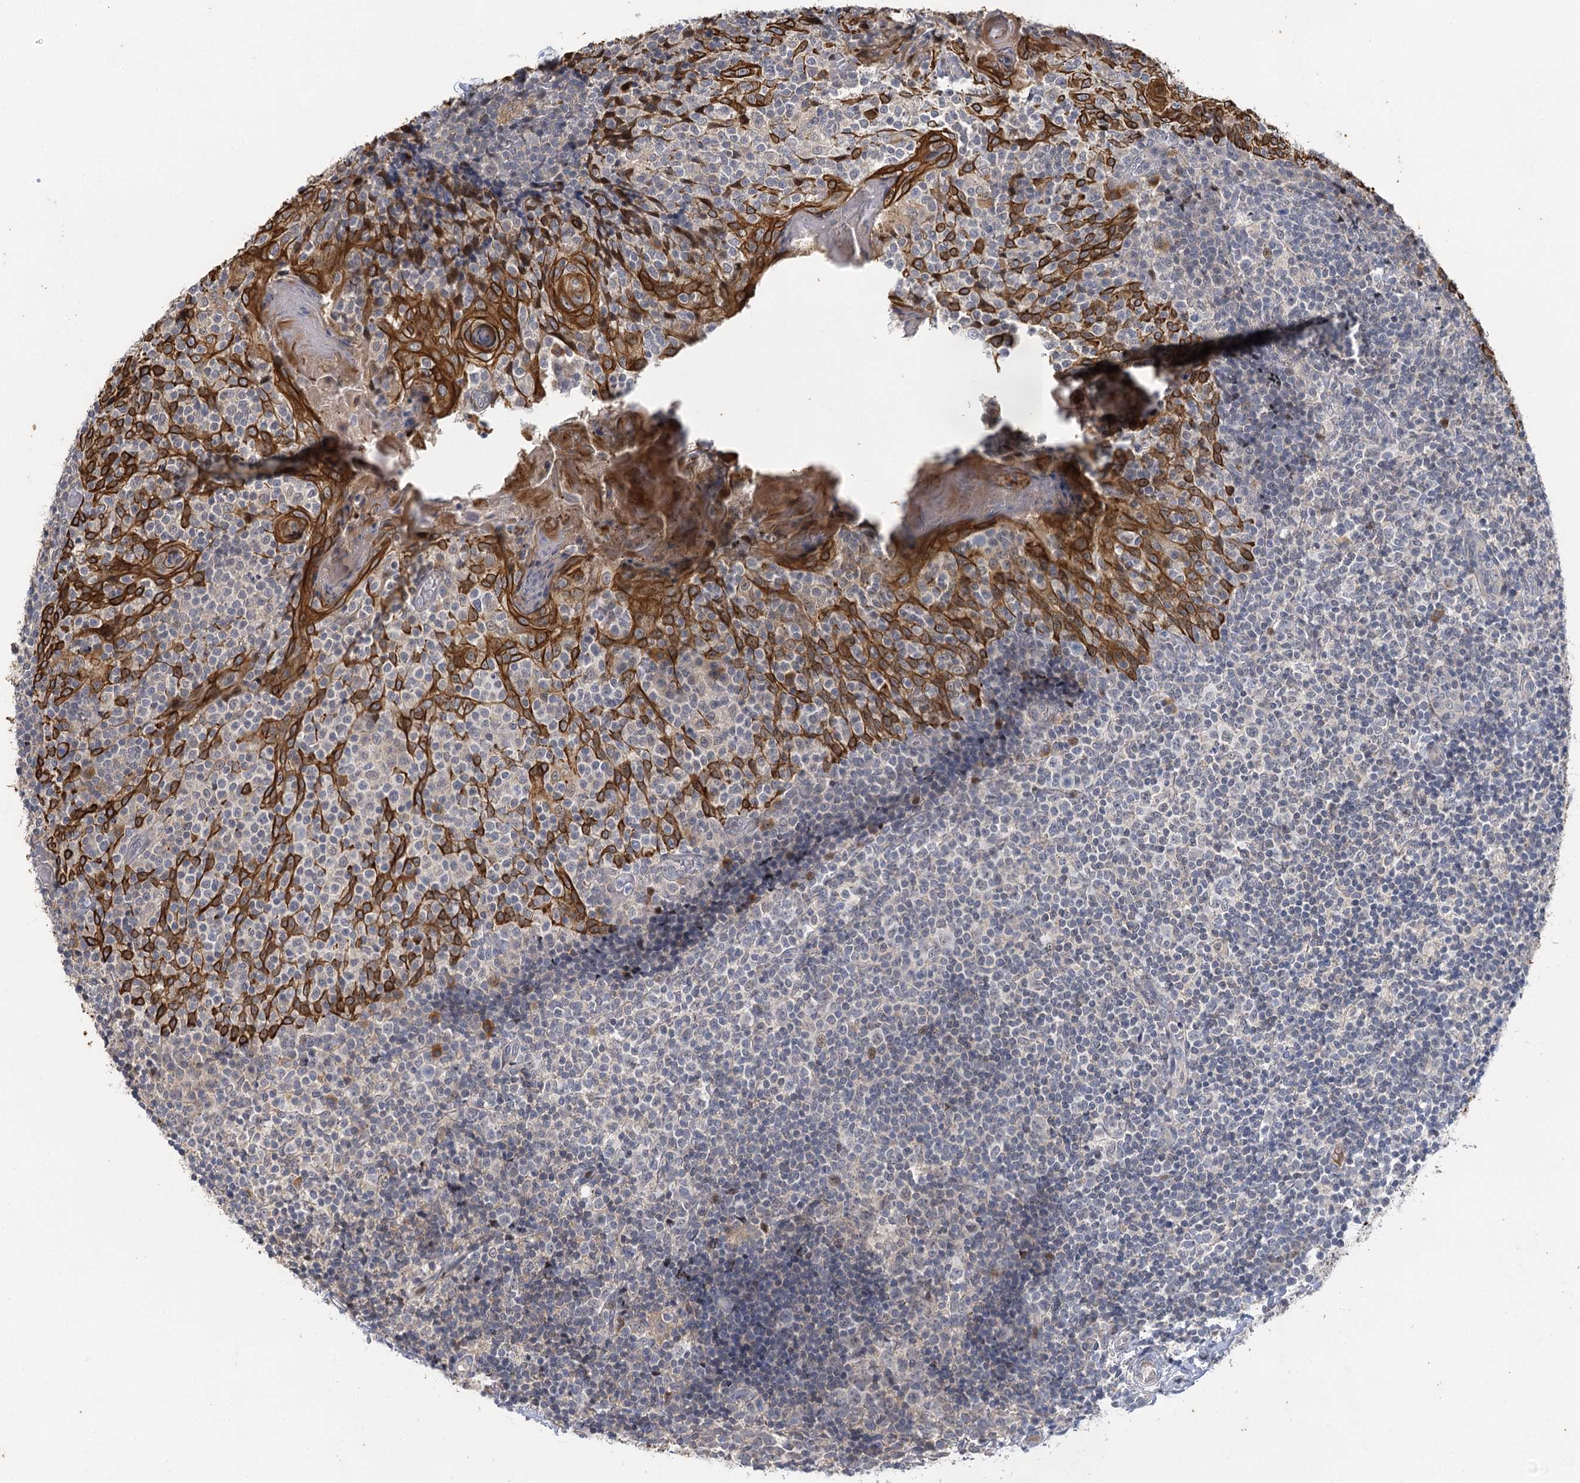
{"staining": {"intensity": "weak", "quantity": "25%-75%", "location": "cytoplasmic/membranous"}, "tissue": "tonsil", "cell_type": "Germinal center cells", "image_type": "normal", "snomed": [{"axis": "morphology", "description": "Normal tissue, NOS"}, {"axis": "topography", "description": "Tonsil"}], "caption": "A high-resolution image shows immunohistochemistry staining of benign tonsil, which exhibits weak cytoplasmic/membranous positivity in about 25%-75% of germinal center cells. (IHC, brightfield microscopy, high magnification).", "gene": "IL11RA", "patient": {"sex": "female", "age": 19}}